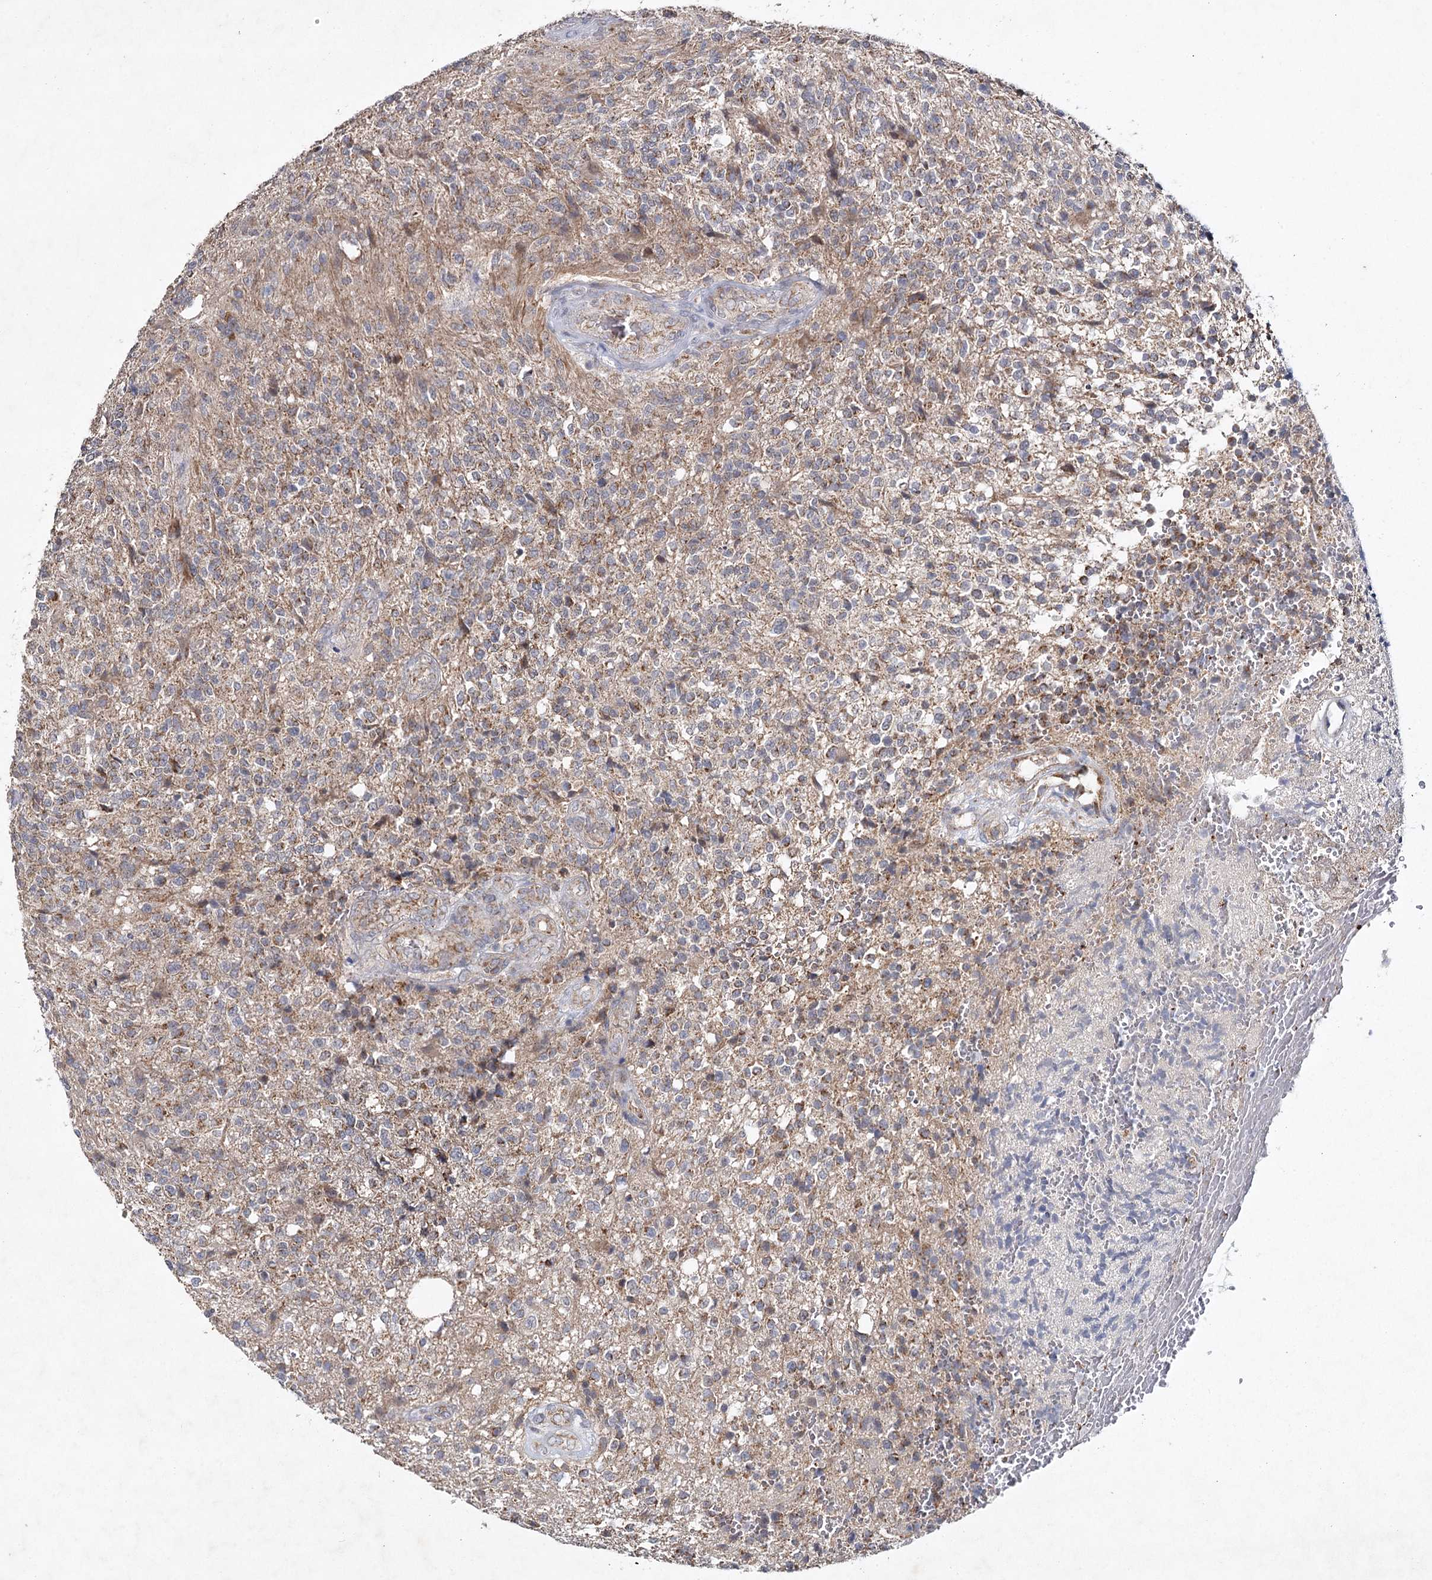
{"staining": {"intensity": "moderate", "quantity": ">75%", "location": "cytoplasmic/membranous"}, "tissue": "glioma", "cell_type": "Tumor cells", "image_type": "cancer", "snomed": [{"axis": "morphology", "description": "Glioma, malignant, High grade"}, {"axis": "topography", "description": "Brain"}], "caption": "This is a histology image of immunohistochemistry staining of high-grade glioma (malignant), which shows moderate positivity in the cytoplasmic/membranous of tumor cells.", "gene": "MRPL44", "patient": {"sex": "male", "age": 56}}